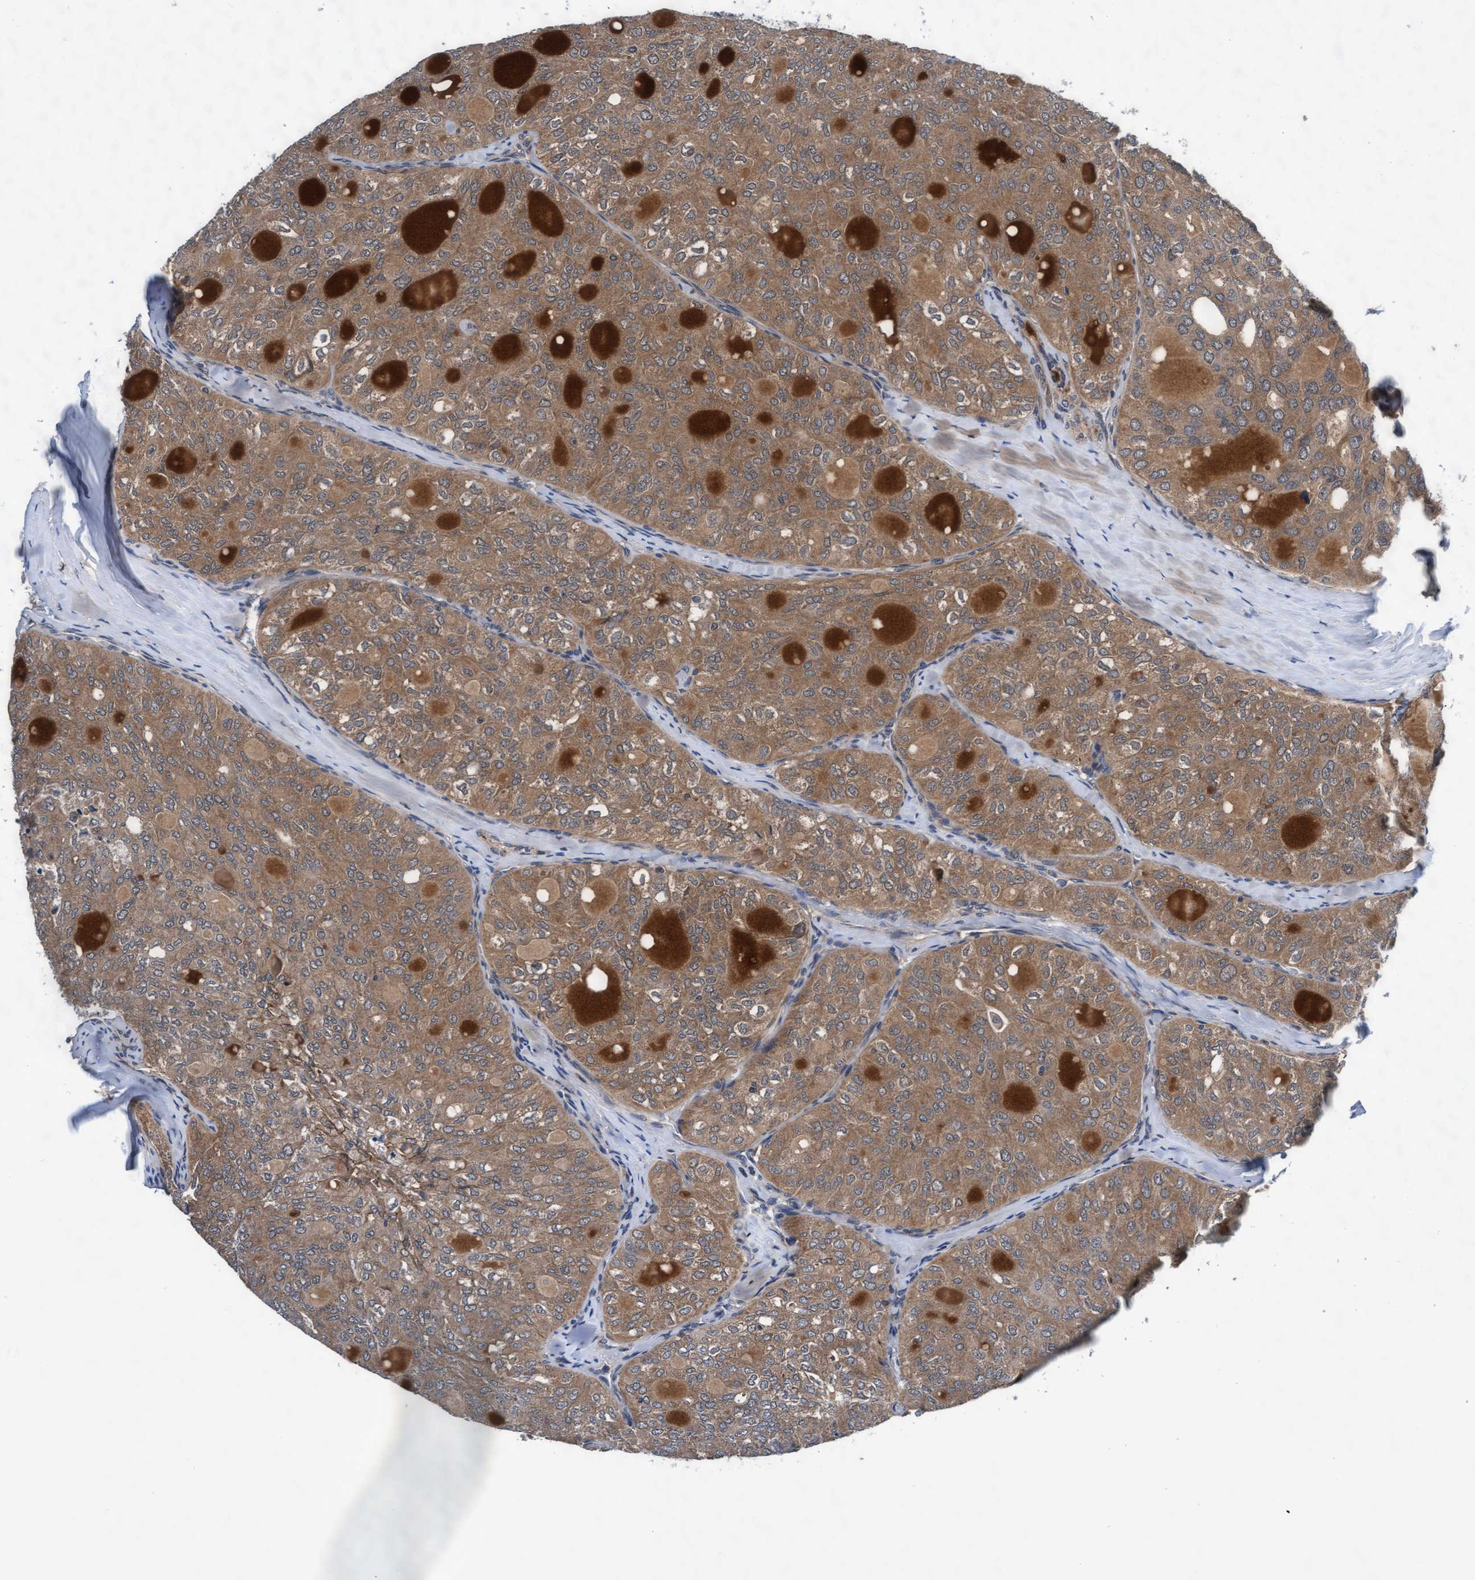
{"staining": {"intensity": "moderate", "quantity": ">75%", "location": "cytoplasmic/membranous"}, "tissue": "thyroid cancer", "cell_type": "Tumor cells", "image_type": "cancer", "snomed": [{"axis": "morphology", "description": "Follicular adenoma carcinoma, NOS"}, {"axis": "topography", "description": "Thyroid gland"}], "caption": "This micrograph shows follicular adenoma carcinoma (thyroid) stained with immunohistochemistry to label a protein in brown. The cytoplasmic/membranous of tumor cells show moderate positivity for the protein. Nuclei are counter-stained blue.", "gene": "EFCAB13", "patient": {"sex": "male", "age": 75}}